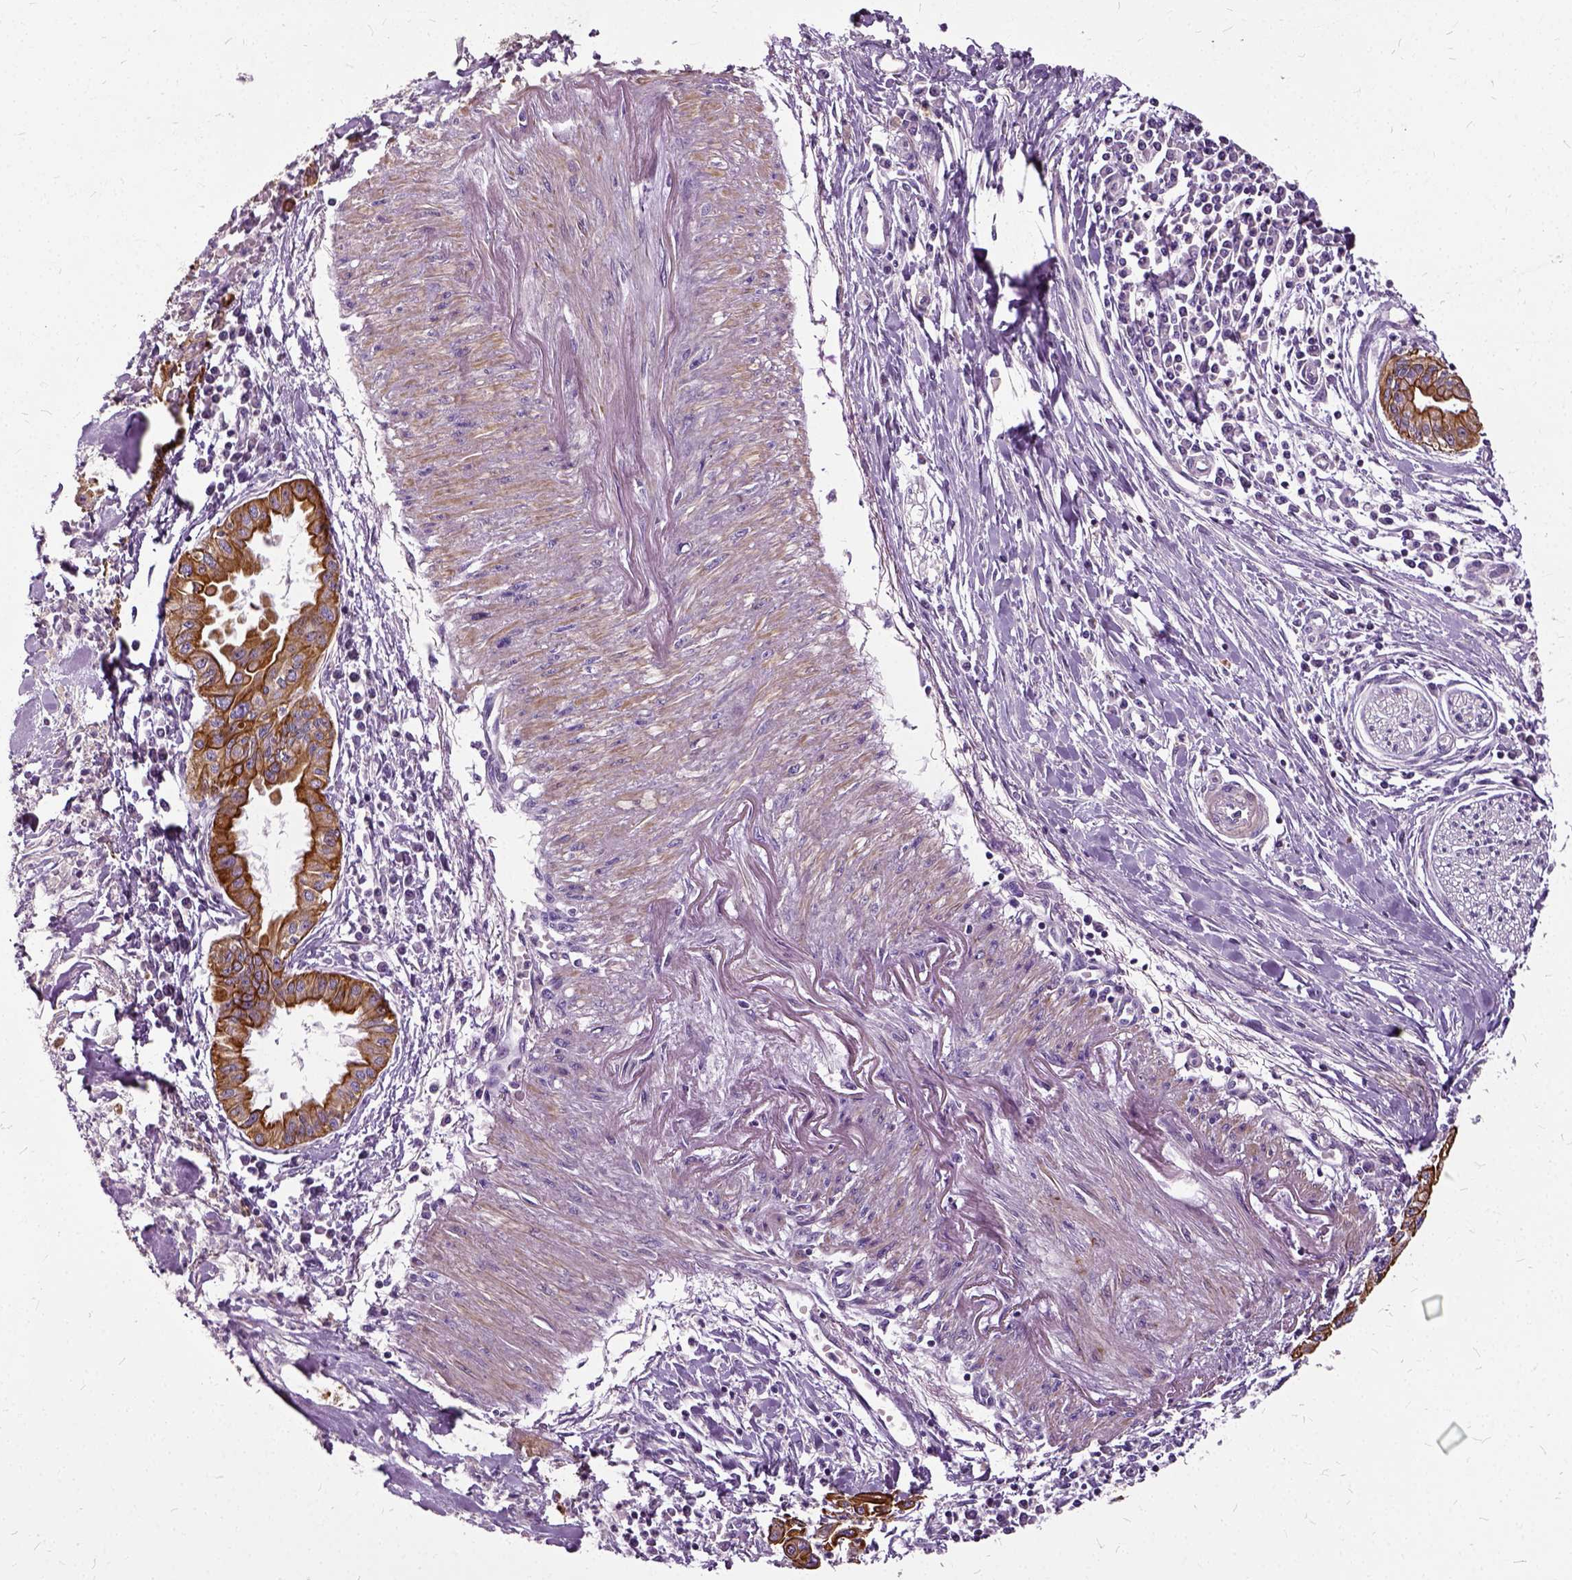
{"staining": {"intensity": "strong", "quantity": ">75%", "location": "cytoplasmic/membranous"}, "tissue": "pancreatic cancer", "cell_type": "Tumor cells", "image_type": "cancer", "snomed": [{"axis": "morphology", "description": "Adenocarcinoma, NOS"}, {"axis": "topography", "description": "Pancreas"}], "caption": "There is high levels of strong cytoplasmic/membranous staining in tumor cells of pancreatic cancer (adenocarcinoma), as demonstrated by immunohistochemical staining (brown color).", "gene": "ILRUN", "patient": {"sex": "male", "age": 72}}